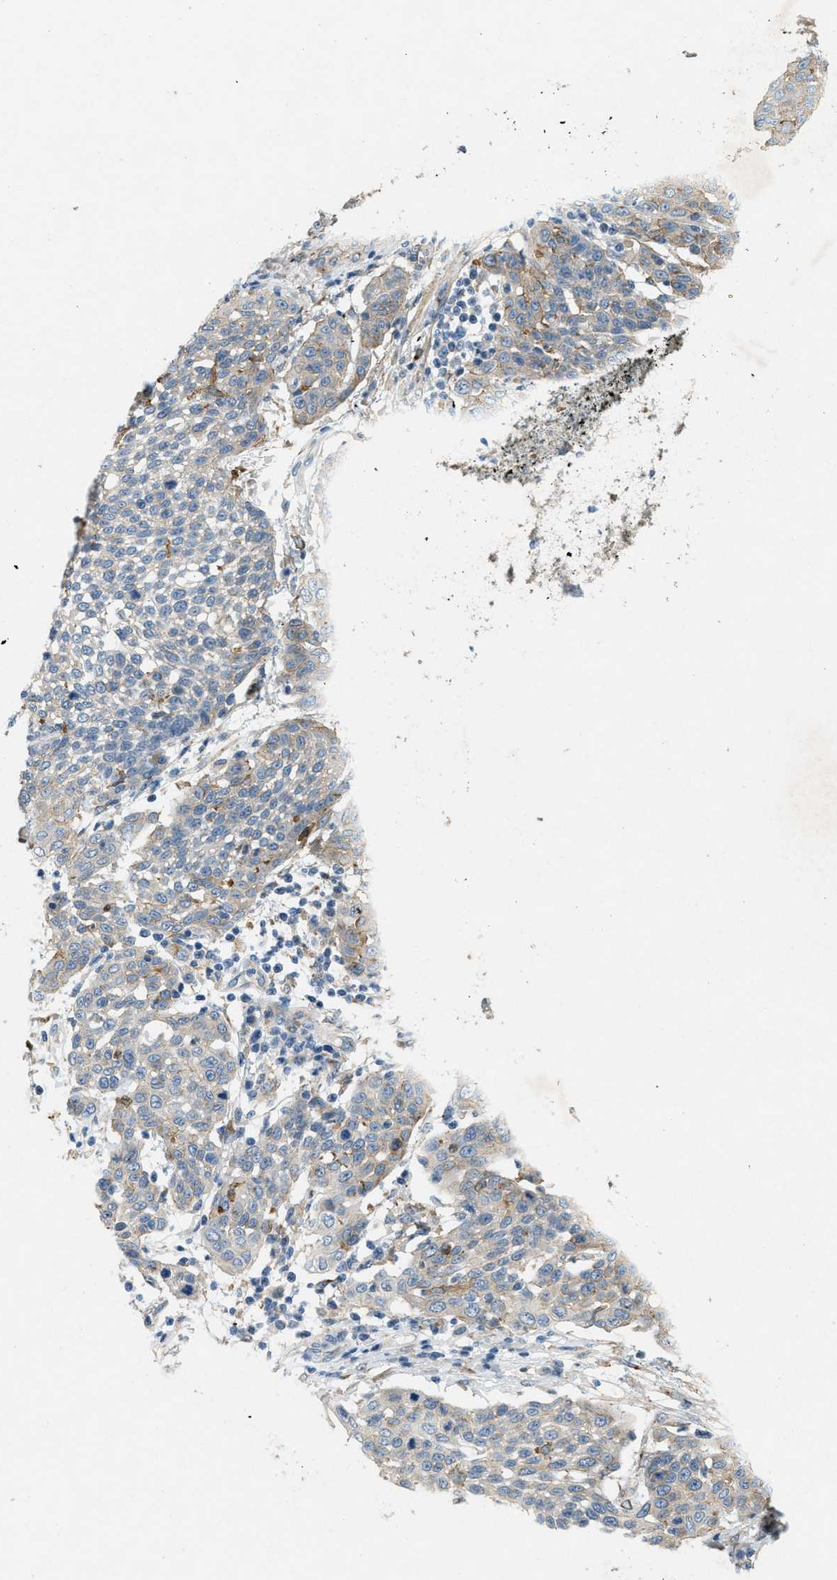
{"staining": {"intensity": "negative", "quantity": "none", "location": "none"}, "tissue": "cervical cancer", "cell_type": "Tumor cells", "image_type": "cancer", "snomed": [{"axis": "morphology", "description": "Squamous cell carcinoma, NOS"}, {"axis": "topography", "description": "Cervix"}], "caption": "An image of cervical squamous cell carcinoma stained for a protein displays no brown staining in tumor cells. The staining is performed using DAB brown chromogen with nuclei counter-stained in using hematoxylin.", "gene": "ADCY5", "patient": {"sex": "female", "age": 34}}